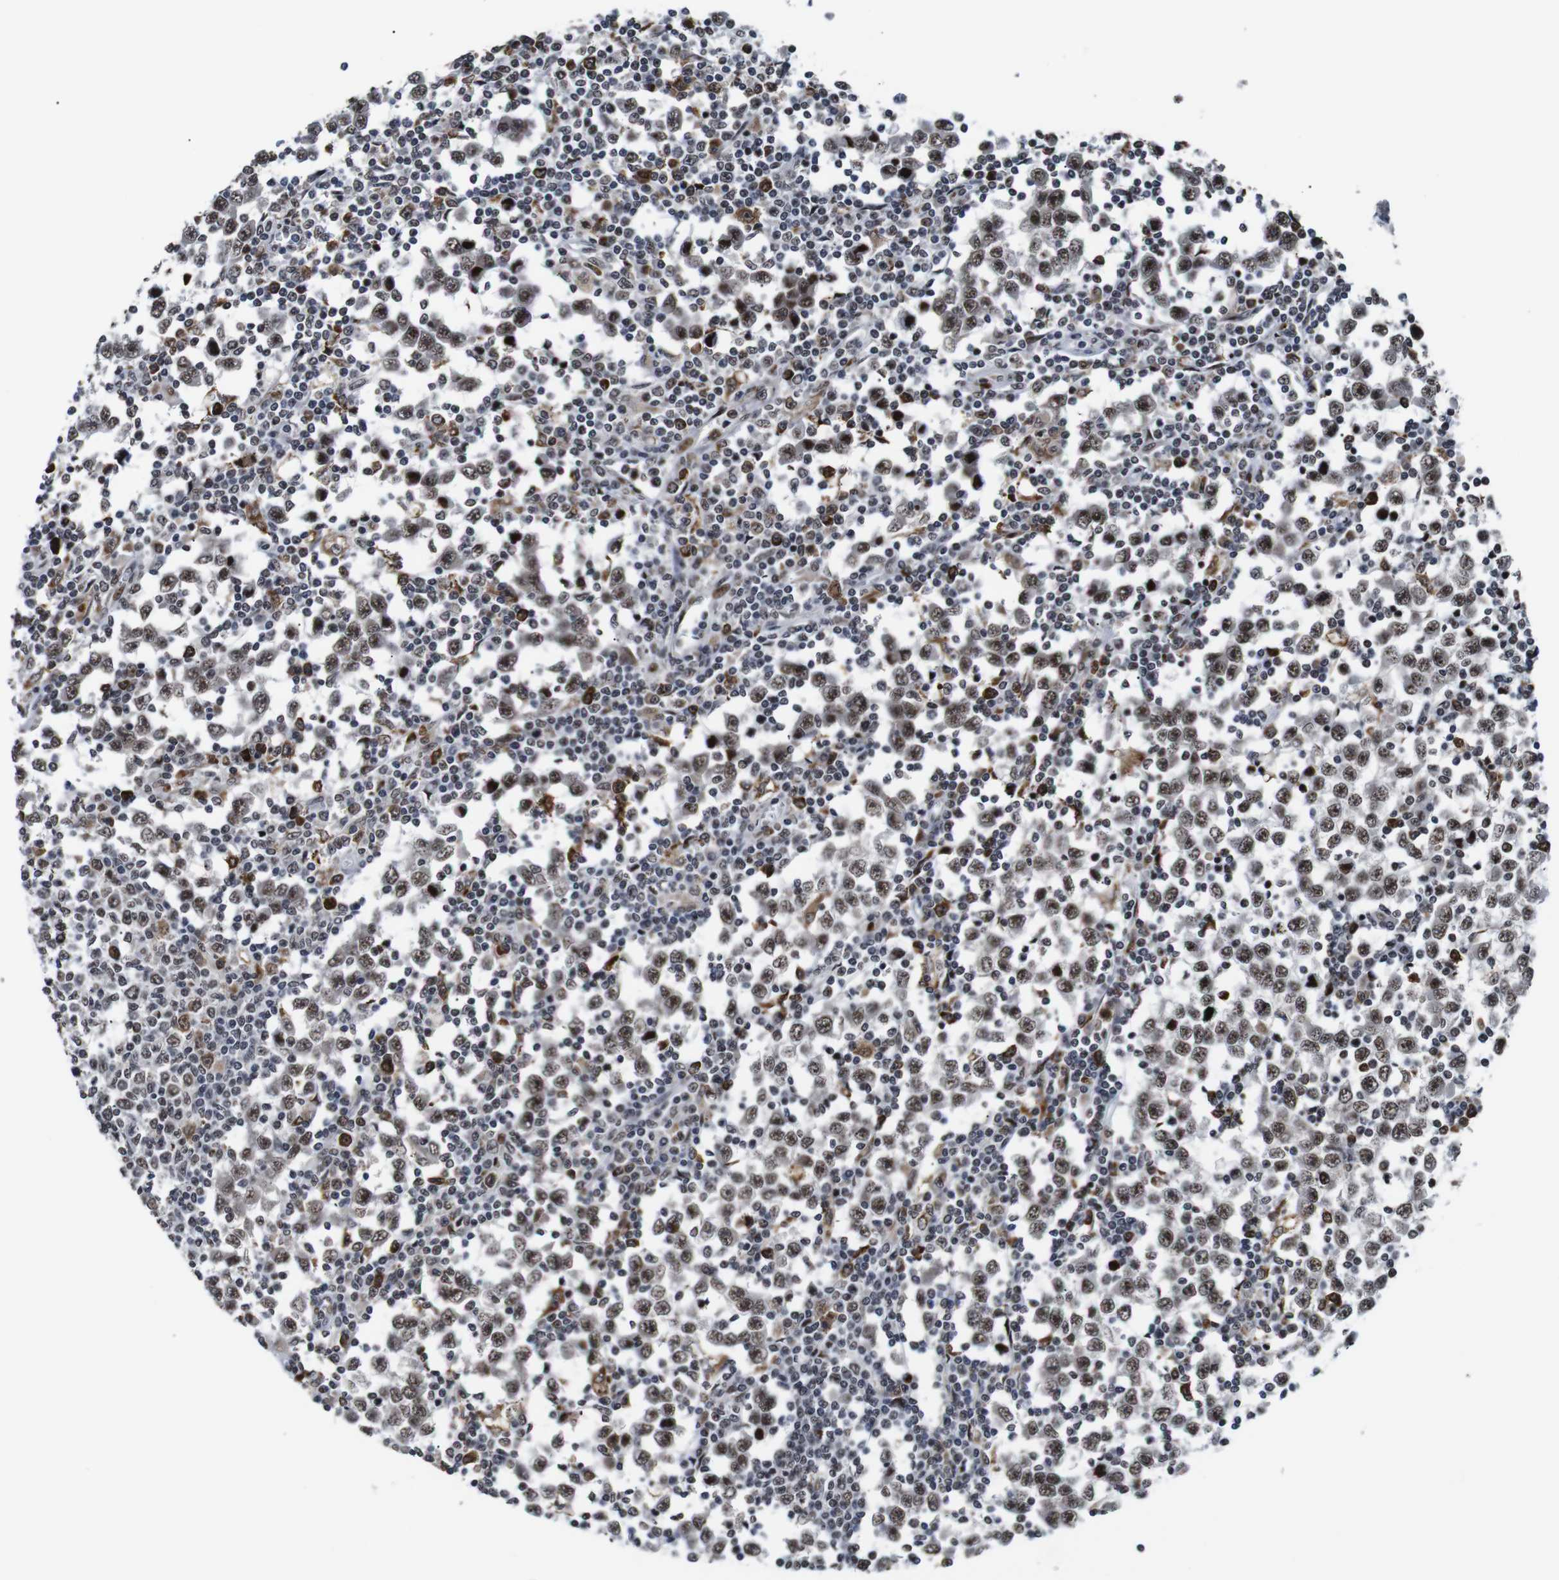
{"staining": {"intensity": "moderate", "quantity": ">75%", "location": "nuclear"}, "tissue": "testis cancer", "cell_type": "Tumor cells", "image_type": "cancer", "snomed": [{"axis": "morphology", "description": "Seminoma, NOS"}, {"axis": "topography", "description": "Testis"}], "caption": "High-power microscopy captured an immunohistochemistry histopathology image of testis seminoma, revealing moderate nuclear positivity in about >75% of tumor cells.", "gene": "EIF4G1", "patient": {"sex": "male", "age": 65}}